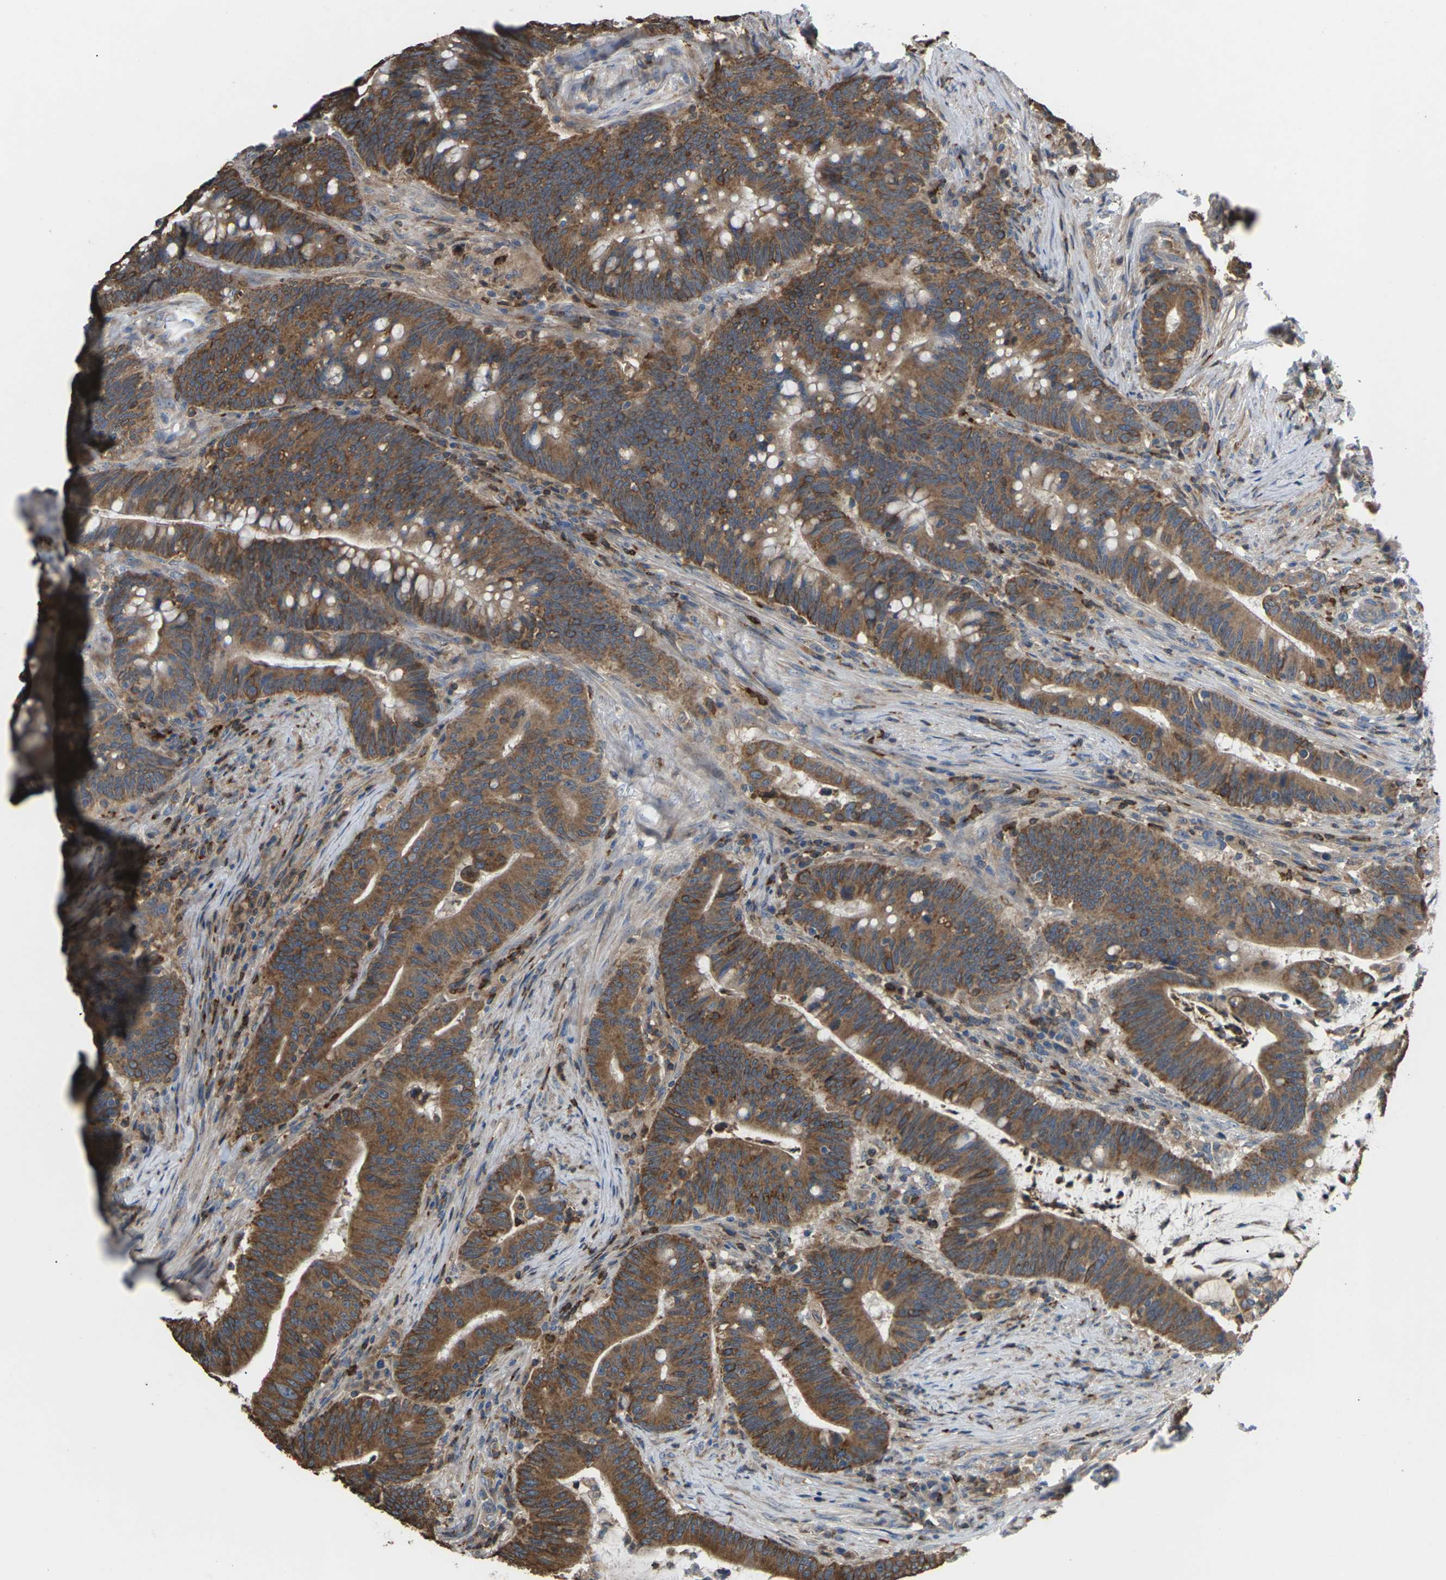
{"staining": {"intensity": "moderate", "quantity": ">75%", "location": "cytoplasmic/membranous"}, "tissue": "colorectal cancer", "cell_type": "Tumor cells", "image_type": "cancer", "snomed": [{"axis": "morphology", "description": "Normal tissue, NOS"}, {"axis": "morphology", "description": "Adenocarcinoma, NOS"}, {"axis": "topography", "description": "Colon"}], "caption": "Immunohistochemistry (IHC) image of neoplastic tissue: human colorectal adenocarcinoma stained using IHC shows medium levels of moderate protein expression localized specifically in the cytoplasmic/membranous of tumor cells, appearing as a cytoplasmic/membranous brown color.", "gene": "TIAM1", "patient": {"sex": "female", "age": 66}}